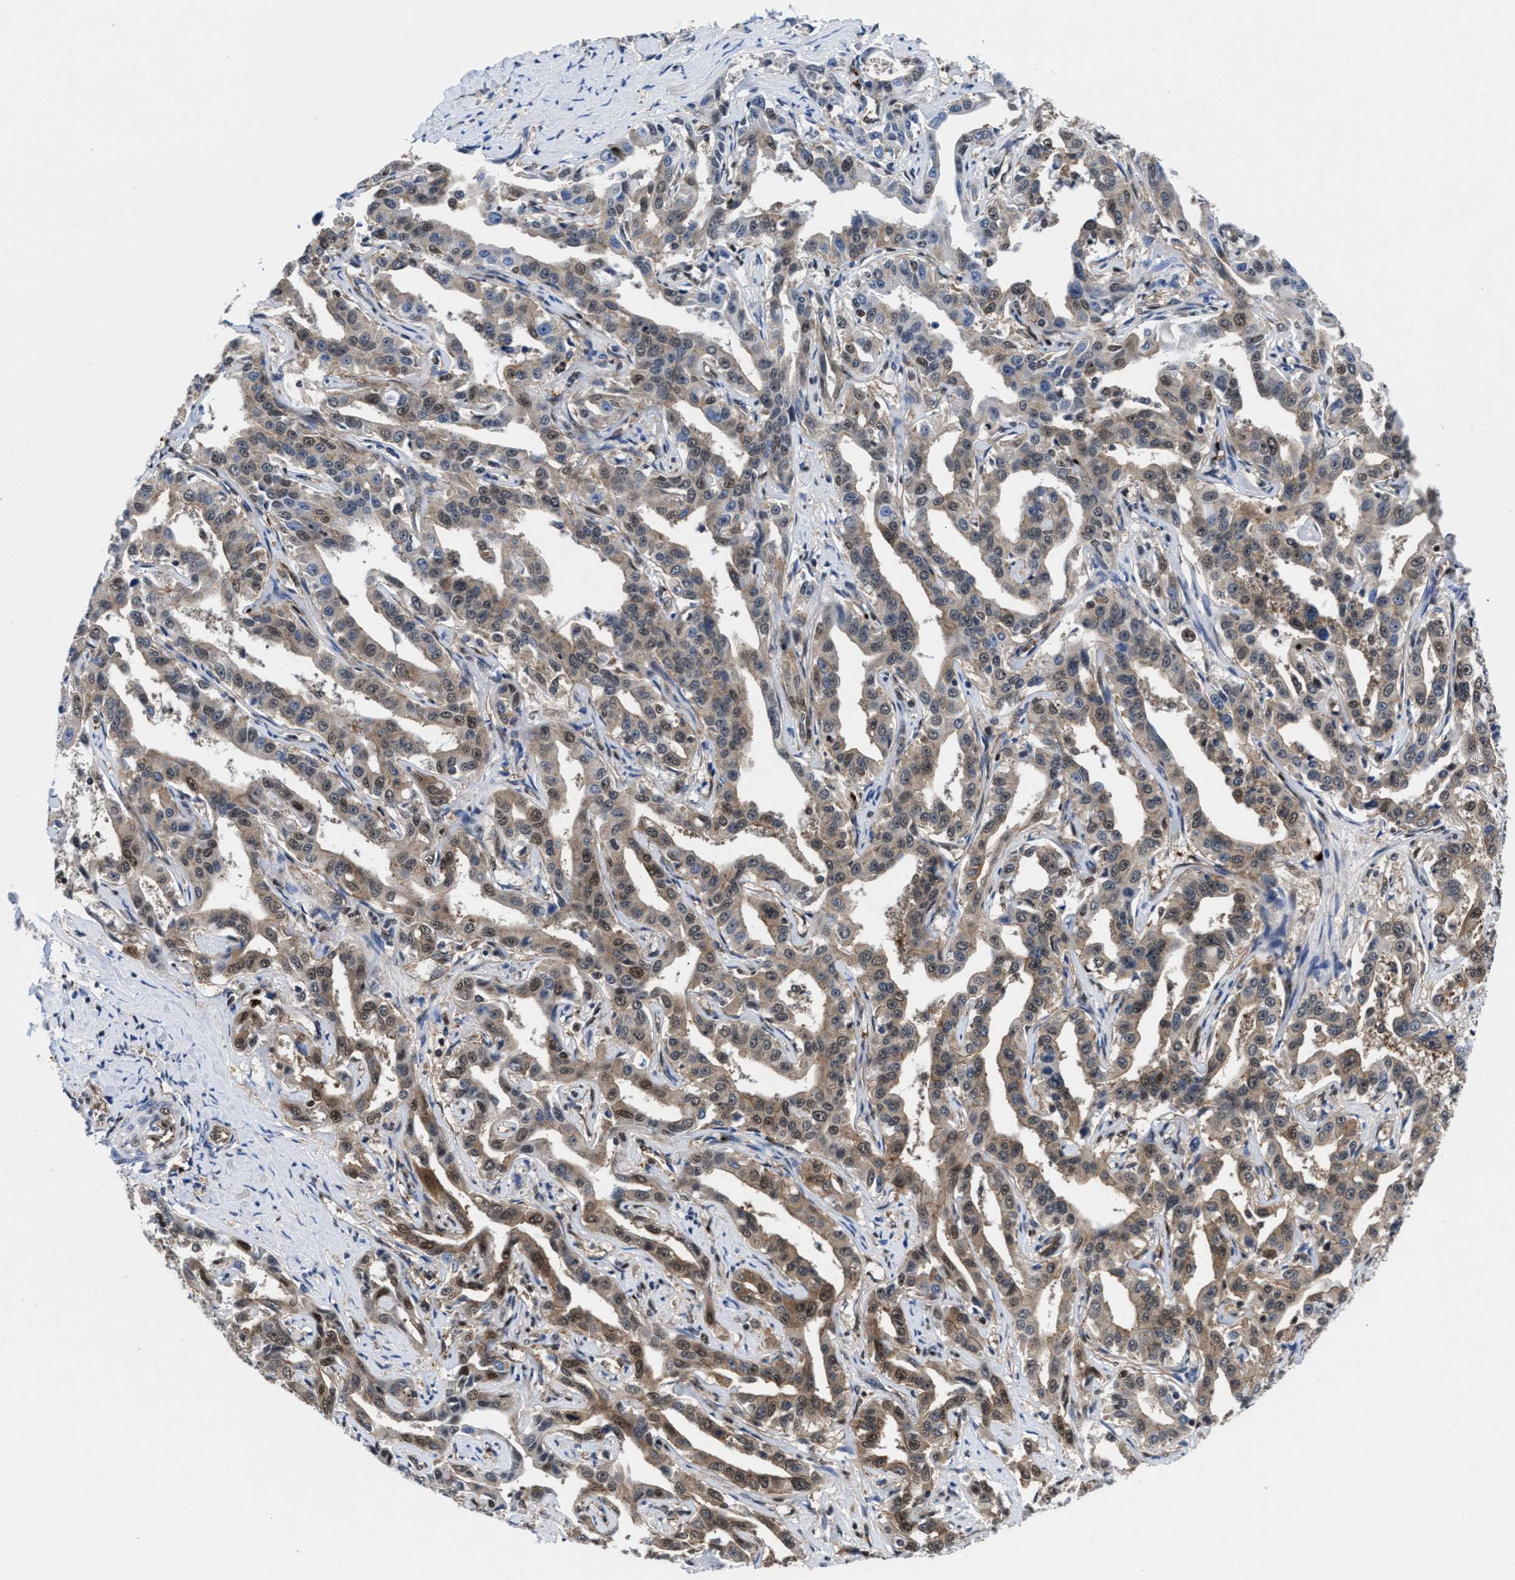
{"staining": {"intensity": "weak", "quantity": "25%-75%", "location": "cytoplasmic/membranous"}, "tissue": "liver cancer", "cell_type": "Tumor cells", "image_type": "cancer", "snomed": [{"axis": "morphology", "description": "Cholangiocarcinoma"}, {"axis": "topography", "description": "Liver"}], "caption": "Immunohistochemical staining of human liver cholangiocarcinoma exhibits low levels of weak cytoplasmic/membranous protein expression in about 25%-75% of tumor cells.", "gene": "ACLY", "patient": {"sex": "male", "age": 59}}